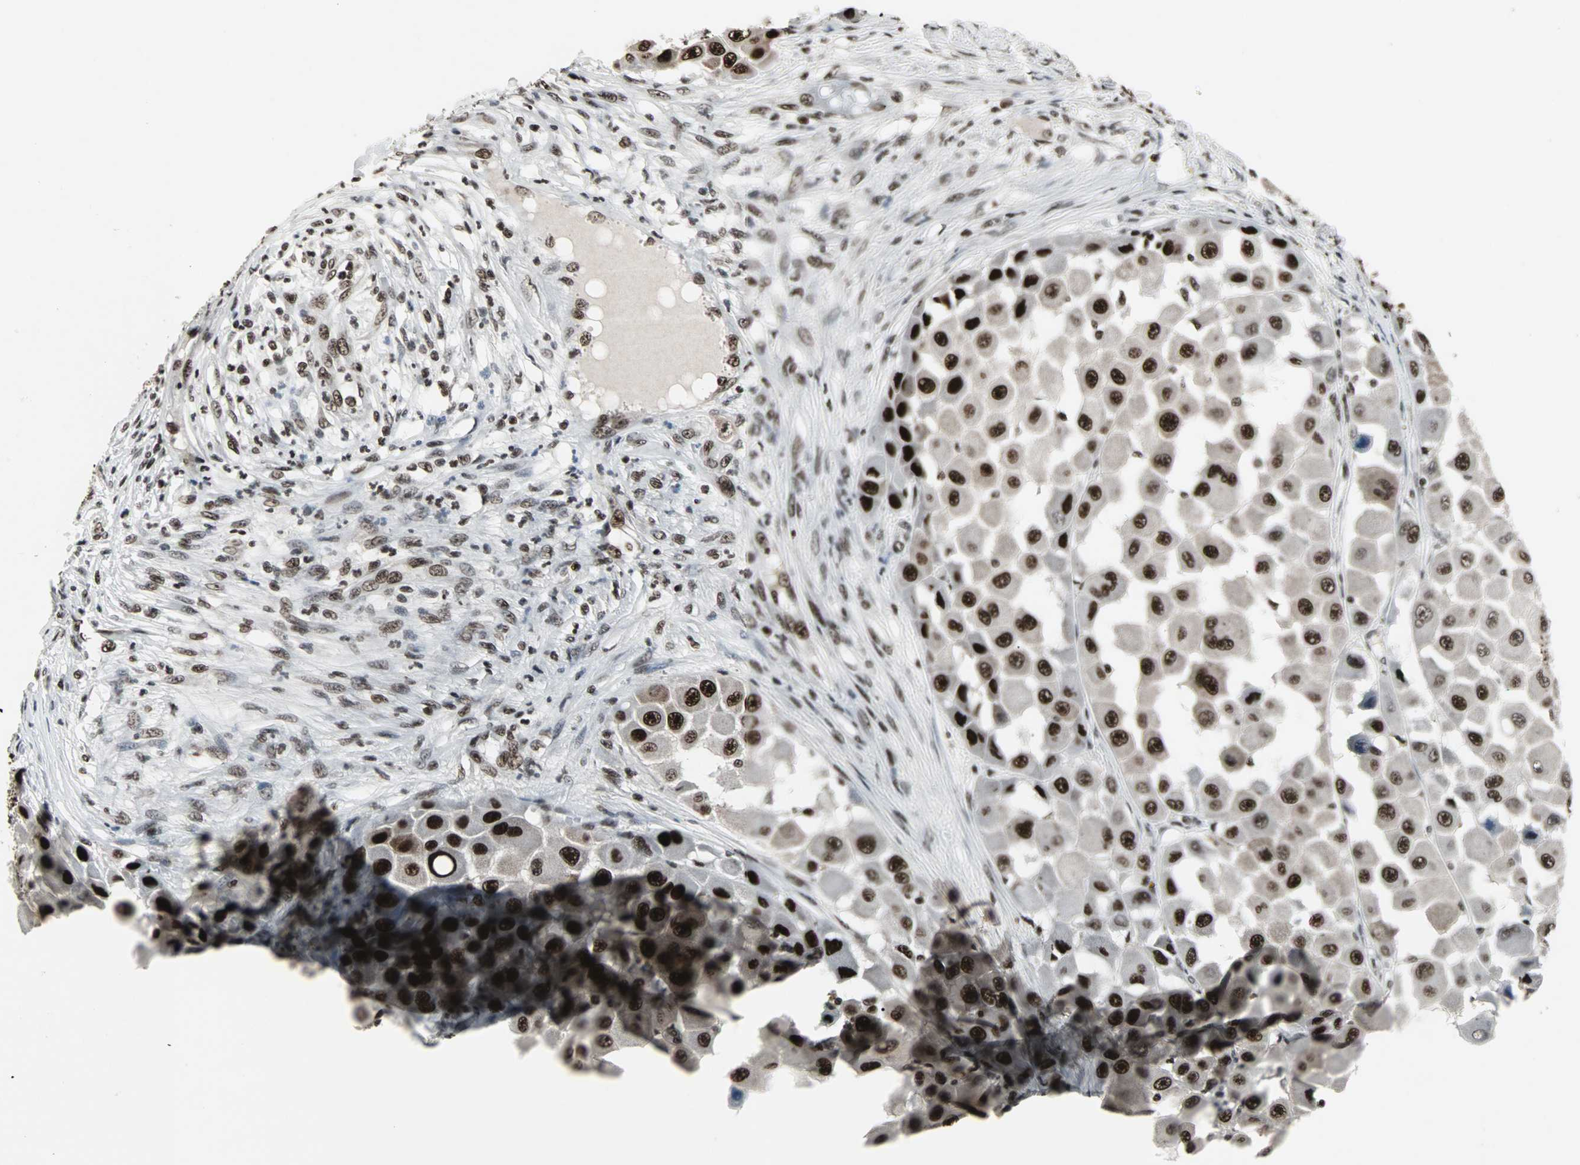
{"staining": {"intensity": "strong", "quantity": ">75%", "location": "nuclear"}, "tissue": "melanoma", "cell_type": "Tumor cells", "image_type": "cancer", "snomed": [{"axis": "morphology", "description": "Malignant melanoma, NOS"}, {"axis": "topography", "description": "Skin"}], "caption": "The histopathology image demonstrates immunohistochemical staining of melanoma. There is strong nuclear expression is identified in about >75% of tumor cells.", "gene": "PNKP", "patient": {"sex": "female", "age": 81}}